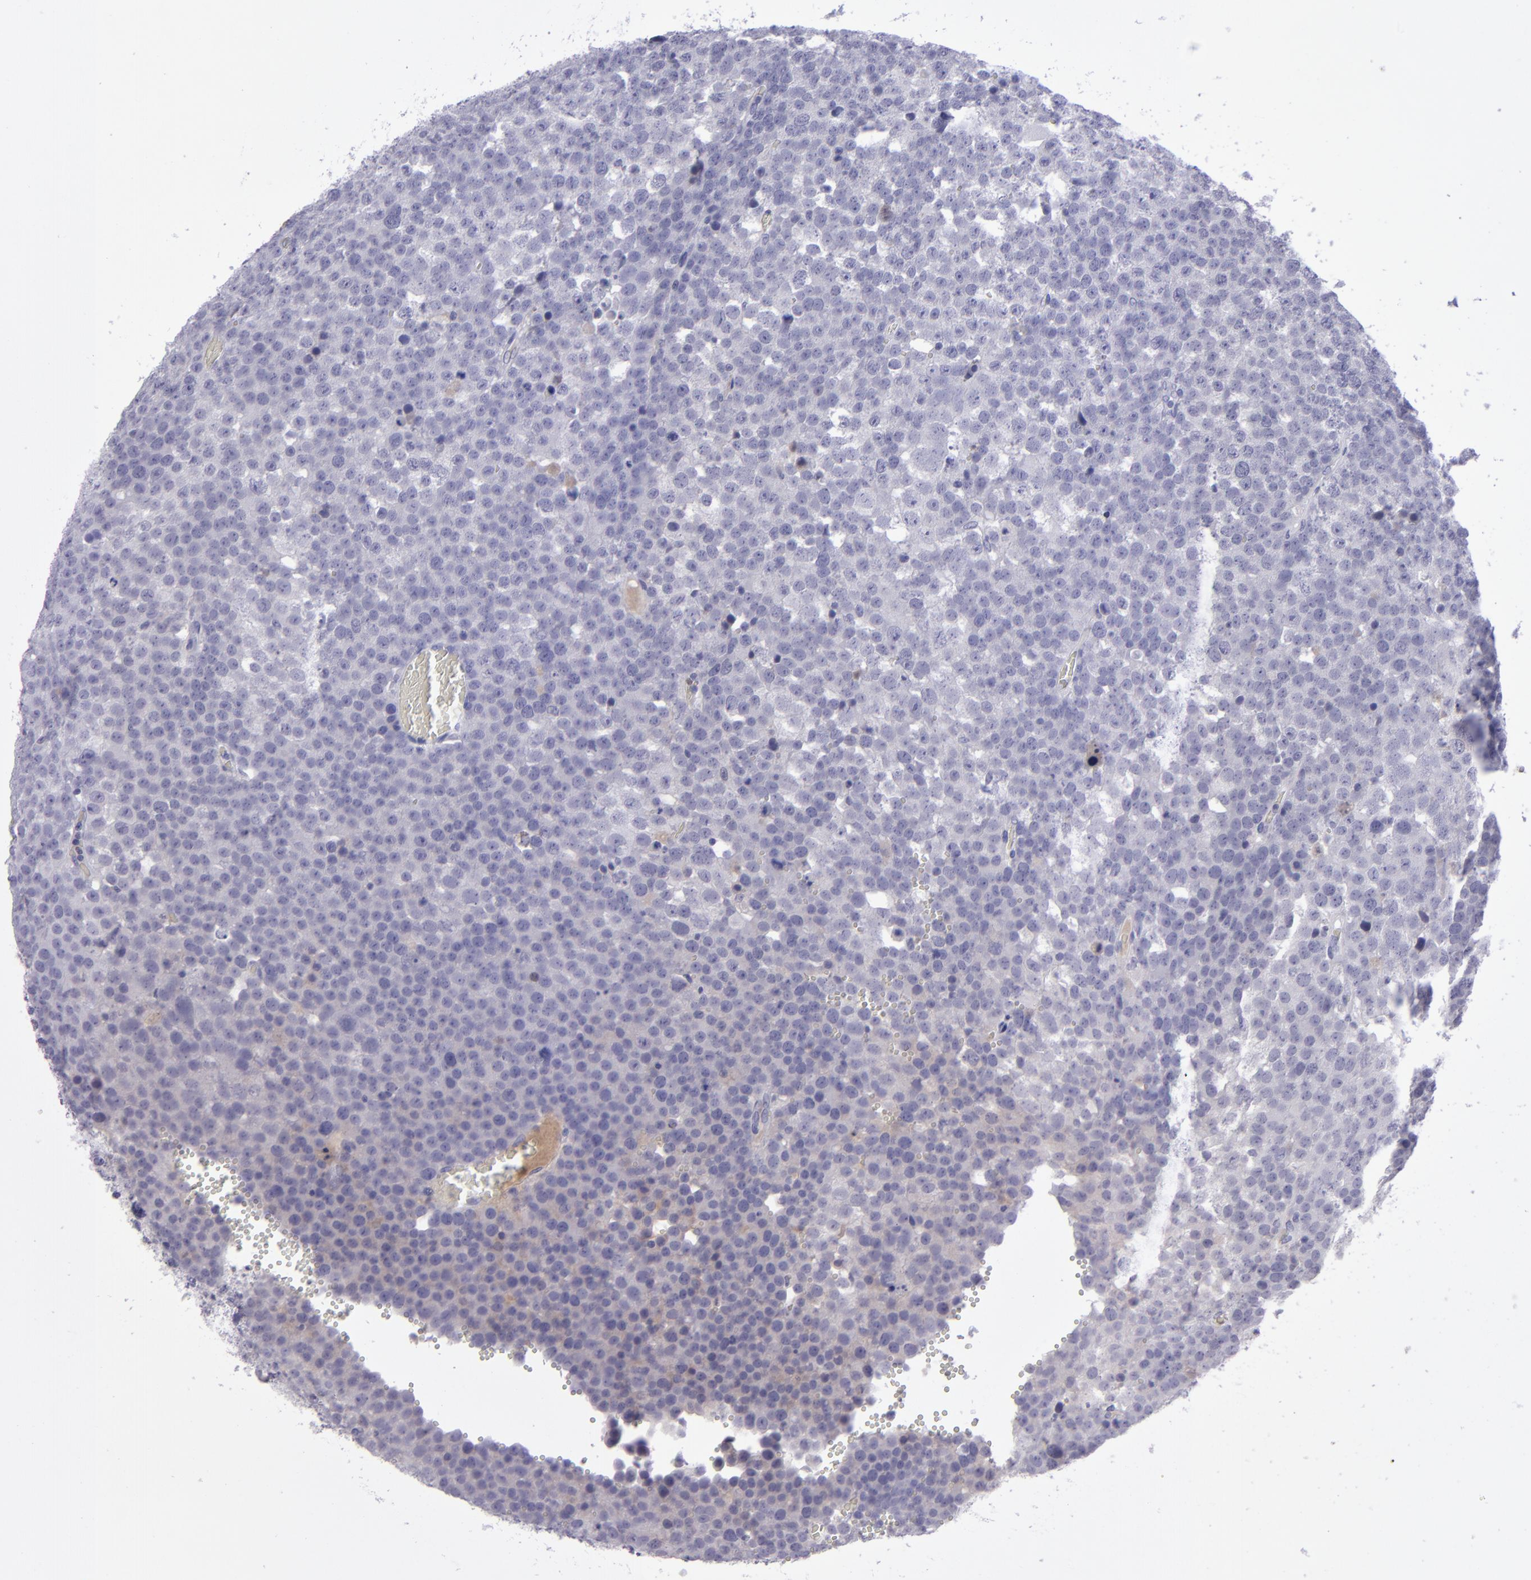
{"staining": {"intensity": "negative", "quantity": "none", "location": "none"}, "tissue": "testis cancer", "cell_type": "Tumor cells", "image_type": "cancer", "snomed": [{"axis": "morphology", "description": "Seminoma, NOS"}, {"axis": "topography", "description": "Testis"}], "caption": "Testis cancer (seminoma) stained for a protein using immunohistochemistry (IHC) exhibits no staining tumor cells.", "gene": "POU2F2", "patient": {"sex": "male", "age": 71}}